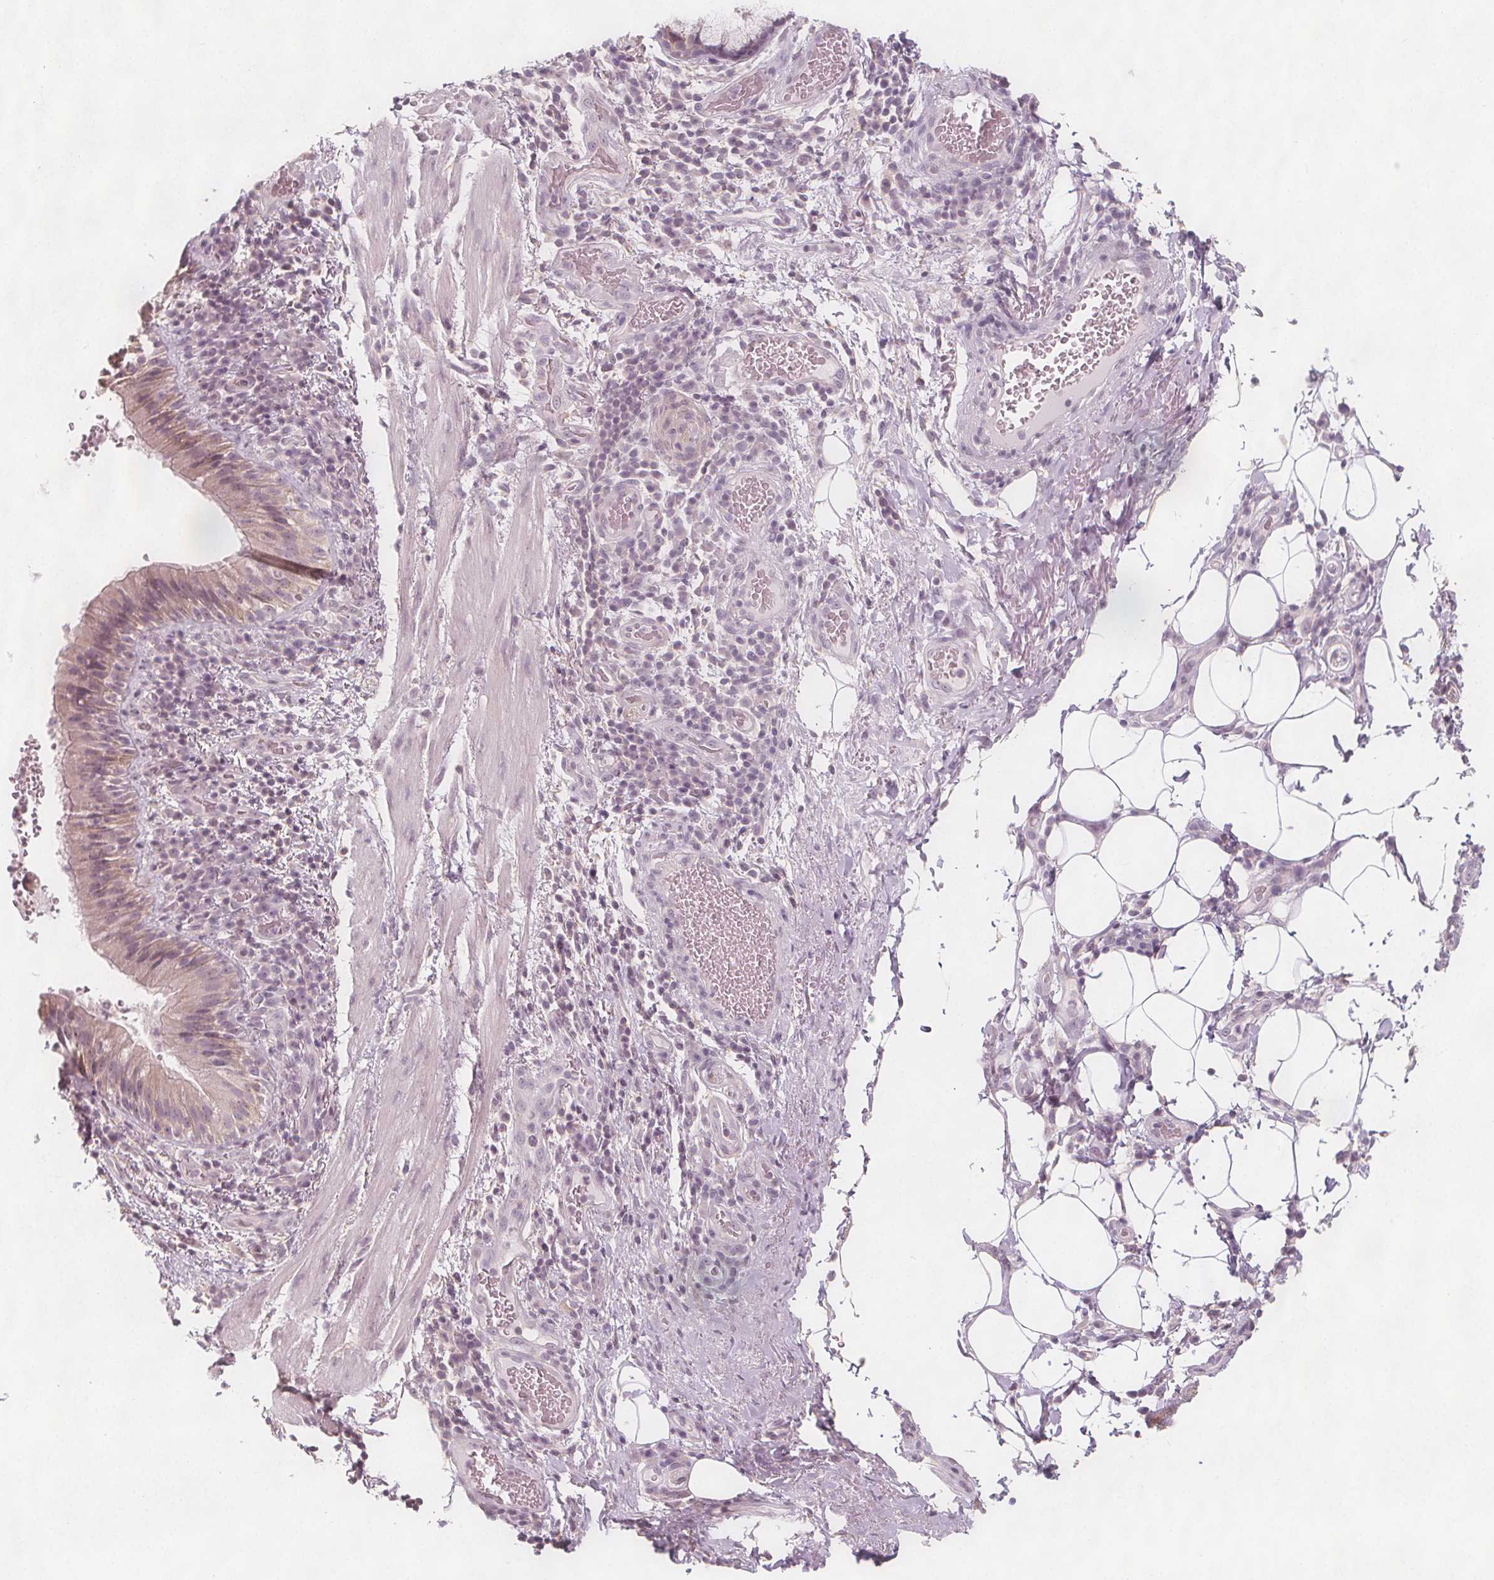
{"staining": {"intensity": "weak", "quantity": "25%-75%", "location": "nuclear"}, "tissue": "bronchus", "cell_type": "Respiratory epithelial cells", "image_type": "normal", "snomed": [{"axis": "morphology", "description": "Normal tissue, NOS"}, {"axis": "topography", "description": "Lymph node"}, {"axis": "topography", "description": "Bronchus"}], "caption": "Normal bronchus demonstrates weak nuclear staining in approximately 25%-75% of respiratory epithelial cells.", "gene": "C1orf167", "patient": {"sex": "male", "age": 56}}